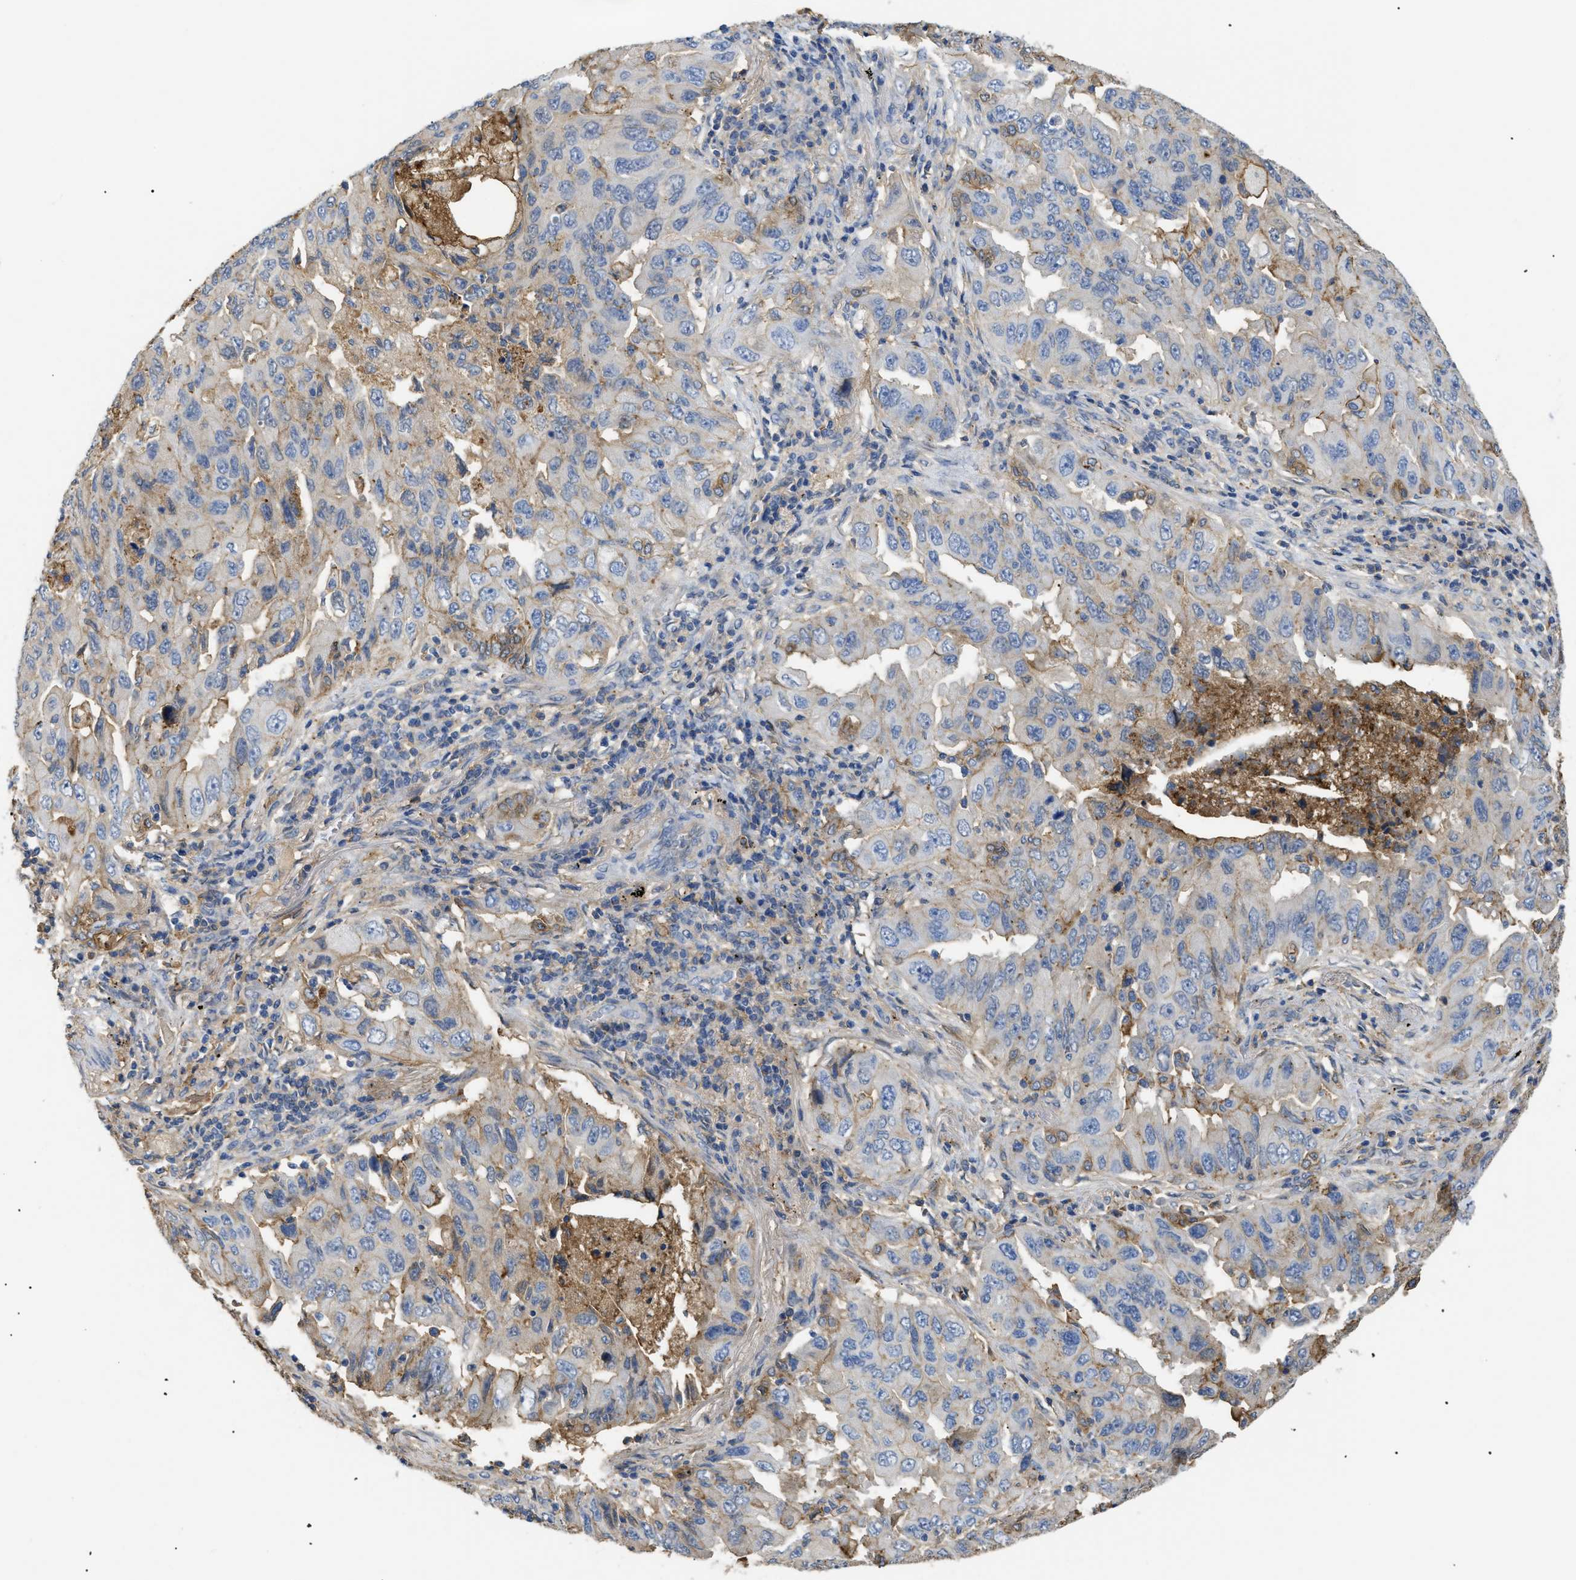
{"staining": {"intensity": "moderate", "quantity": "<25%", "location": "cytoplasmic/membranous"}, "tissue": "lung cancer", "cell_type": "Tumor cells", "image_type": "cancer", "snomed": [{"axis": "morphology", "description": "Adenocarcinoma, NOS"}, {"axis": "topography", "description": "Lung"}], "caption": "Protein positivity by IHC exhibits moderate cytoplasmic/membranous expression in approximately <25% of tumor cells in lung adenocarcinoma. Immunohistochemistry (ihc) stains the protein in brown and the nuclei are stained blue.", "gene": "ANXA4", "patient": {"sex": "female", "age": 65}}